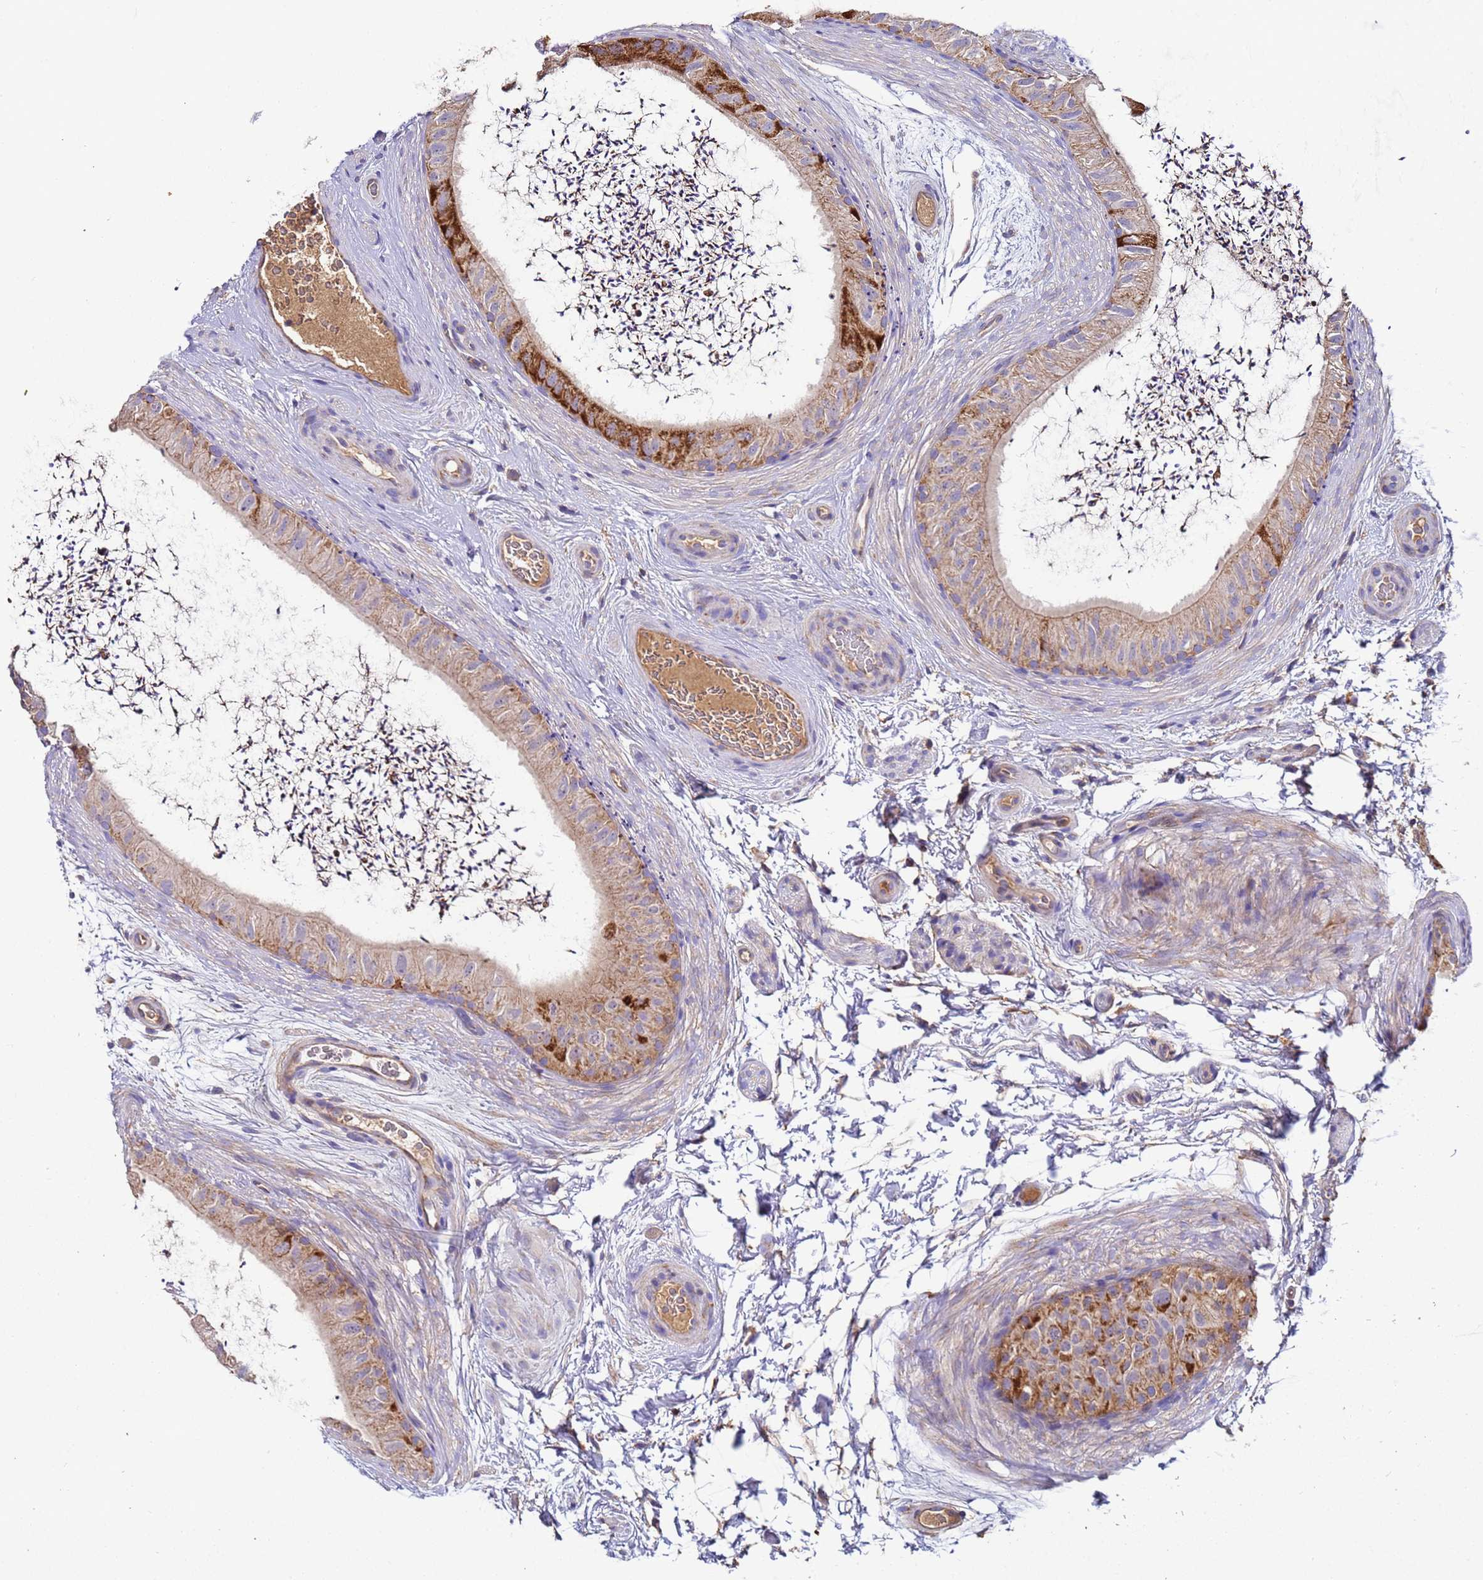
{"staining": {"intensity": "strong", "quantity": "<25%", "location": "cytoplasmic/membranous"}, "tissue": "epididymis", "cell_type": "Glandular cells", "image_type": "normal", "snomed": [{"axis": "morphology", "description": "Normal tissue, NOS"}, {"axis": "topography", "description": "Epididymis"}], "caption": "Protein staining by immunohistochemistry (IHC) demonstrates strong cytoplasmic/membranous expression in about <25% of glandular cells in unremarkable epididymis.", "gene": "TMEM126A", "patient": {"sex": "male", "age": 50}}